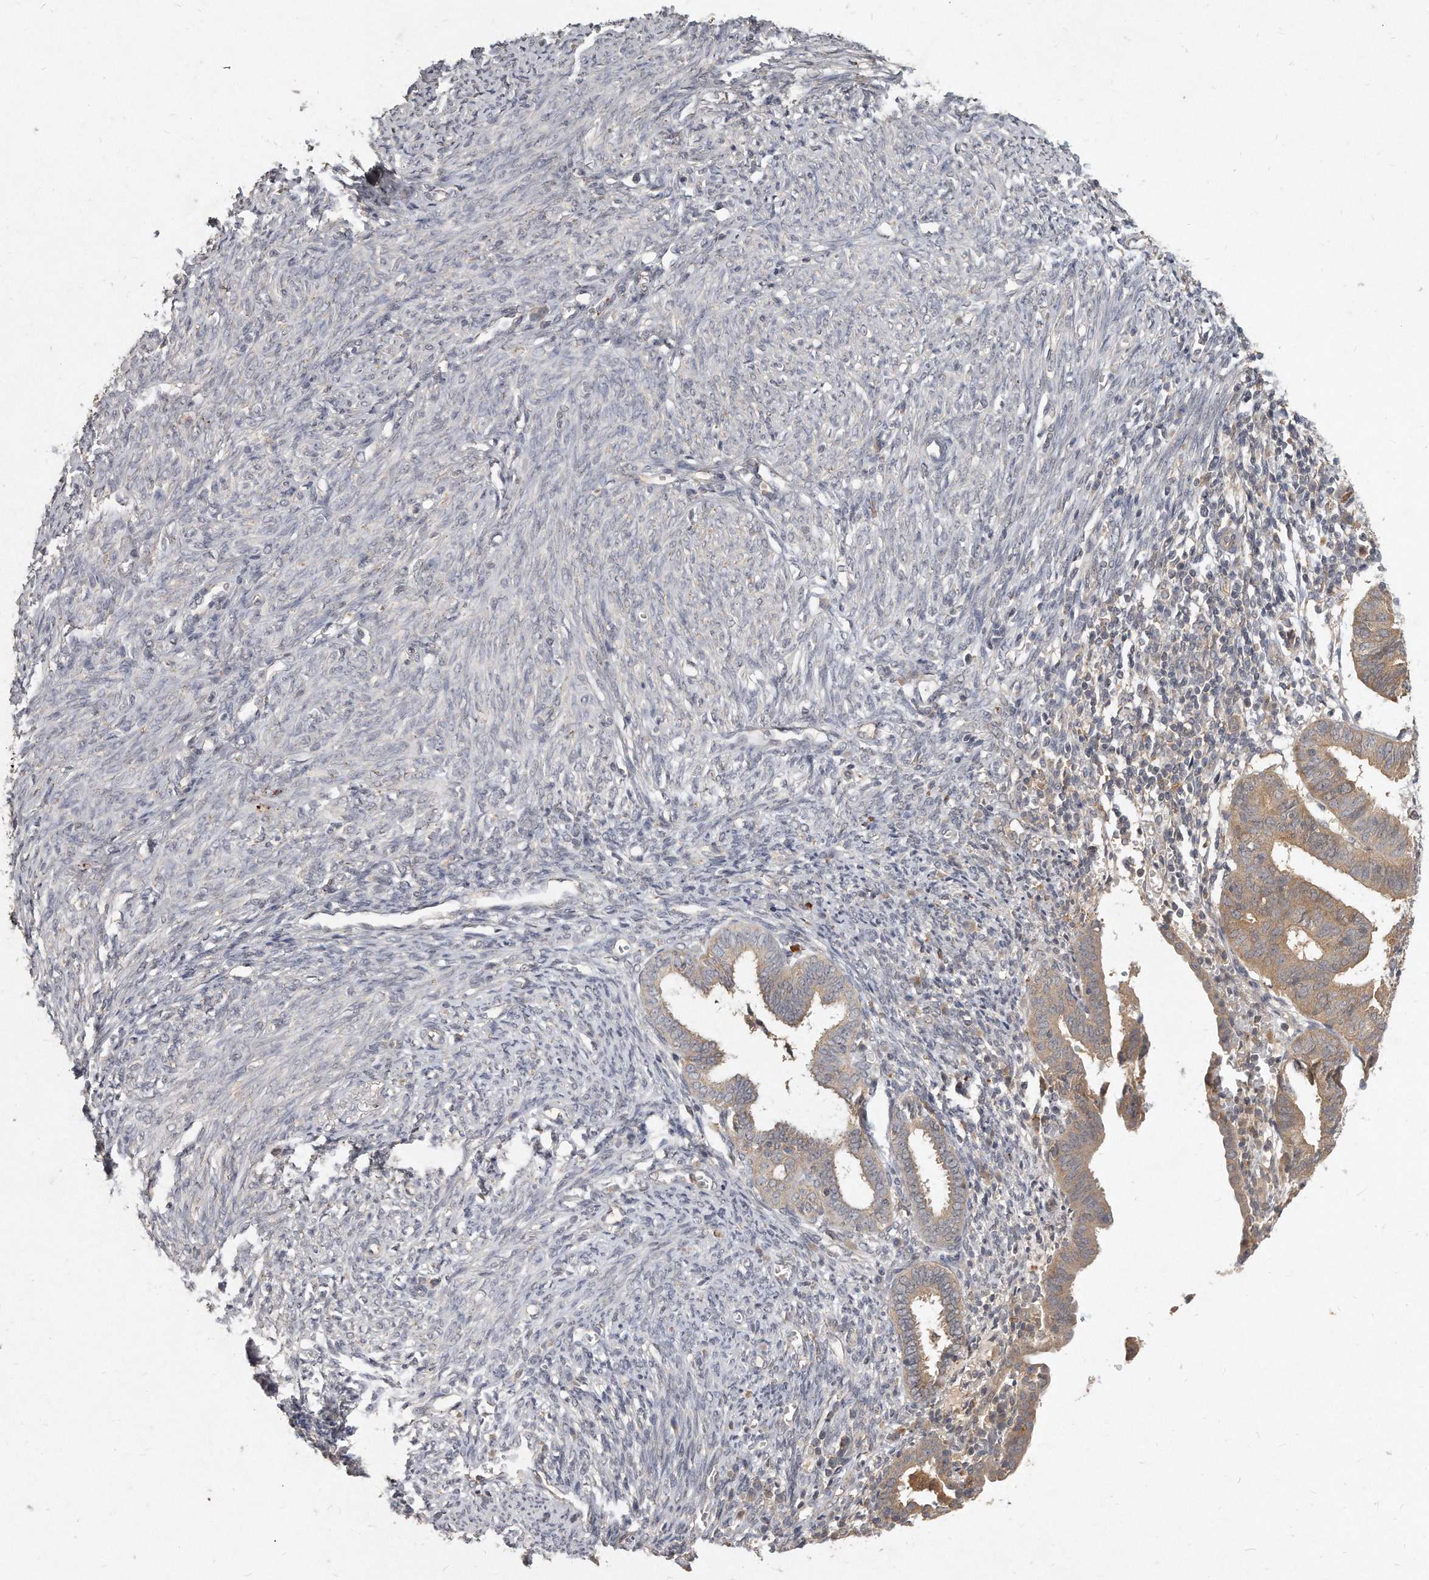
{"staining": {"intensity": "moderate", "quantity": ">75%", "location": "cytoplasmic/membranous"}, "tissue": "endometrial cancer", "cell_type": "Tumor cells", "image_type": "cancer", "snomed": [{"axis": "morphology", "description": "Adenocarcinoma, NOS"}, {"axis": "topography", "description": "Uterus"}], "caption": "DAB immunohistochemical staining of human endometrial cancer demonstrates moderate cytoplasmic/membranous protein expression in about >75% of tumor cells.", "gene": "LGALS8", "patient": {"sex": "female", "age": 77}}